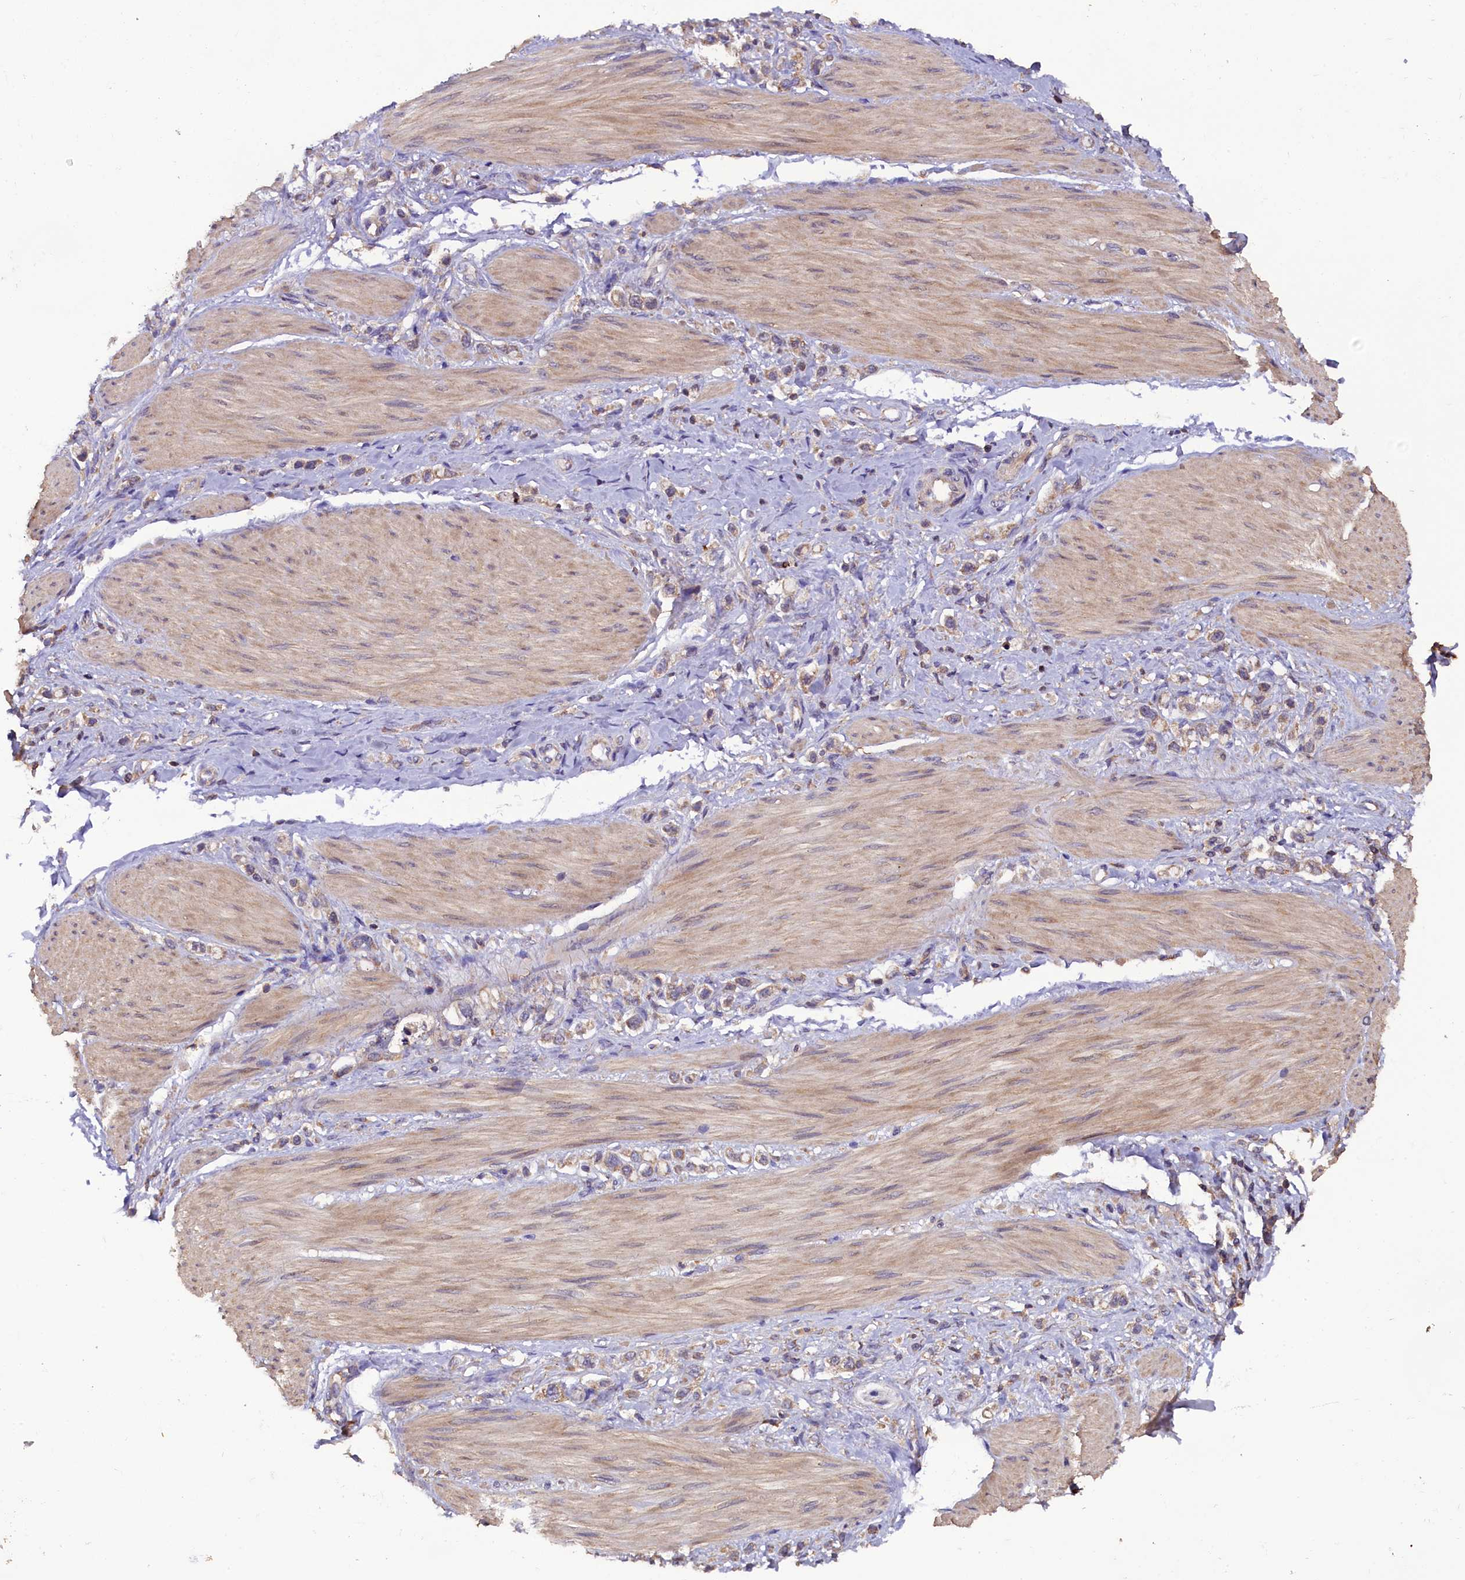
{"staining": {"intensity": "weak", "quantity": ">75%", "location": "cytoplasmic/membranous"}, "tissue": "stomach cancer", "cell_type": "Tumor cells", "image_type": "cancer", "snomed": [{"axis": "morphology", "description": "Adenocarcinoma, NOS"}, {"axis": "topography", "description": "Stomach"}], "caption": "A low amount of weak cytoplasmic/membranous positivity is appreciated in about >75% of tumor cells in stomach adenocarcinoma tissue.", "gene": "ENKD1", "patient": {"sex": "female", "age": 65}}